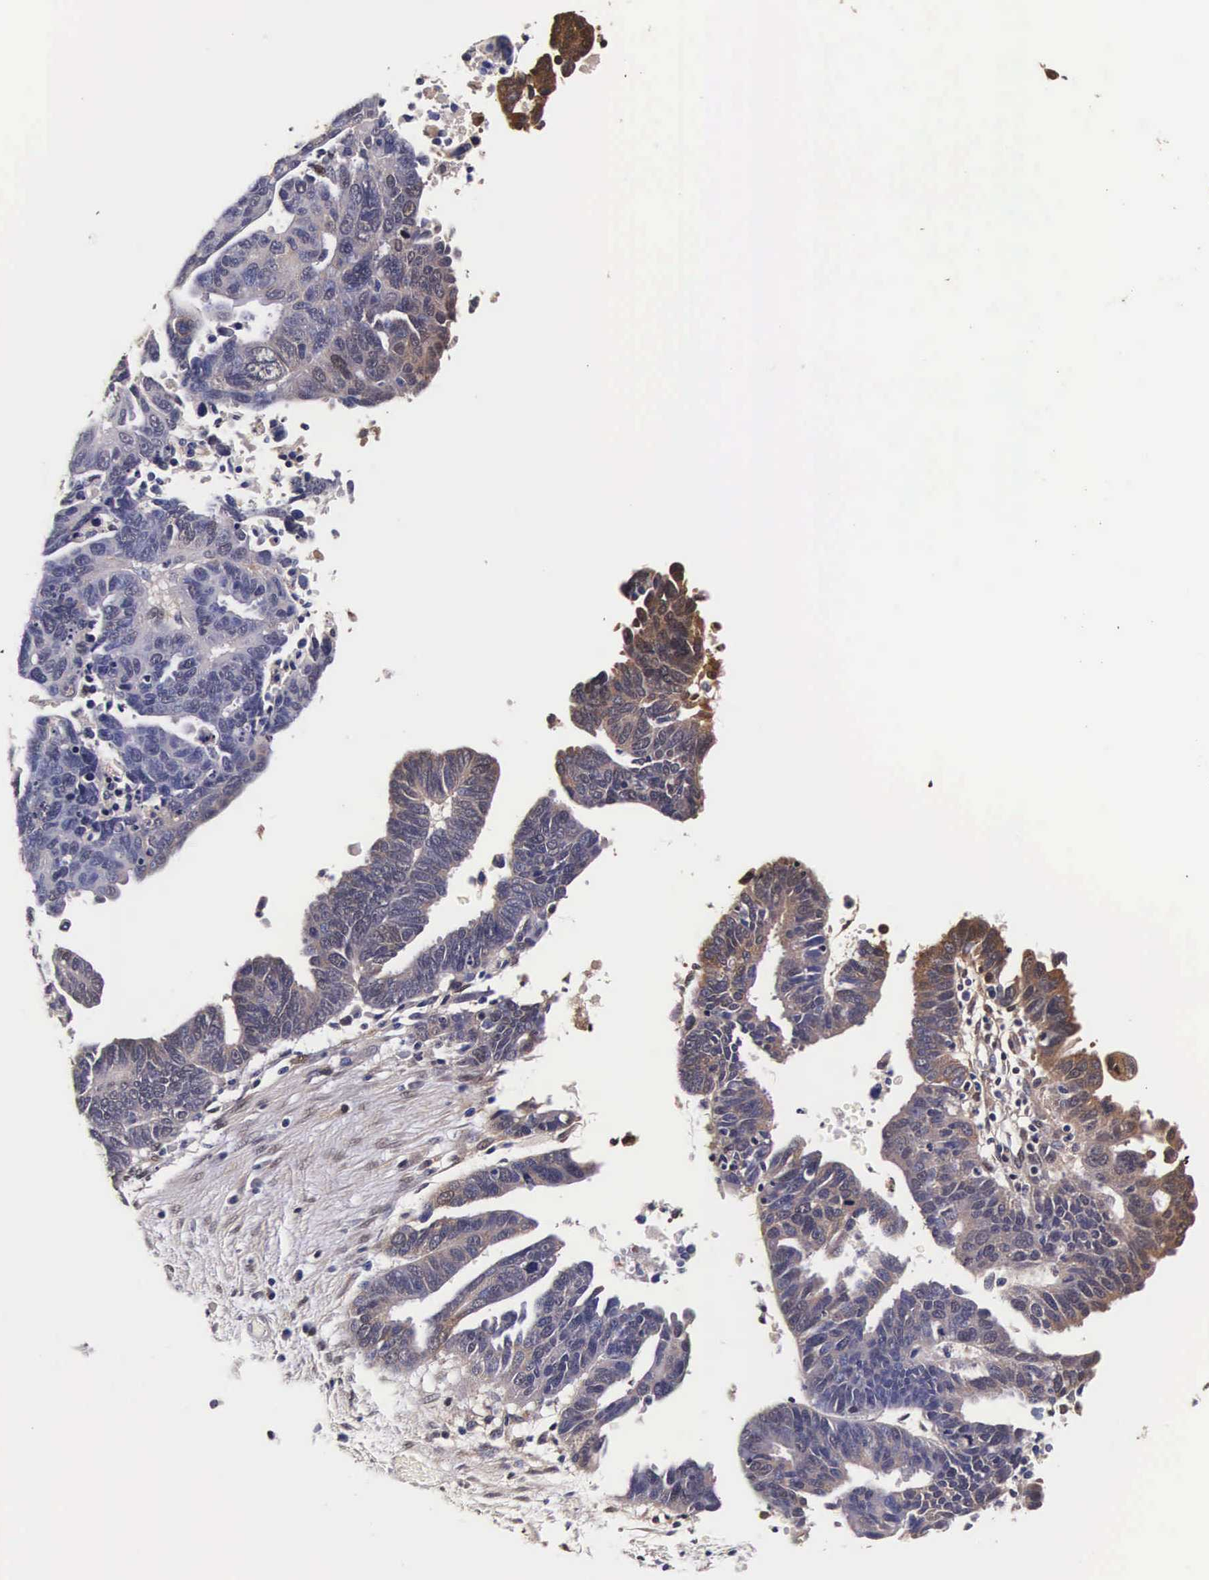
{"staining": {"intensity": "weak", "quantity": "25%-75%", "location": "cytoplasmic/membranous,nuclear"}, "tissue": "ovarian cancer", "cell_type": "Tumor cells", "image_type": "cancer", "snomed": [{"axis": "morphology", "description": "Carcinoma, endometroid"}, {"axis": "morphology", "description": "Cystadenocarcinoma, serous, NOS"}, {"axis": "topography", "description": "Ovary"}], "caption": "Immunohistochemistry (IHC) photomicrograph of ovarian cancer stained for a protein (brown), which reveals low levels of weak cytoplasmic/membranous and nuclear staining in approximately 25%-75% of tumor cells.", "gene": "TECPR2", "patient": {"sex": "female", "age": 45}}